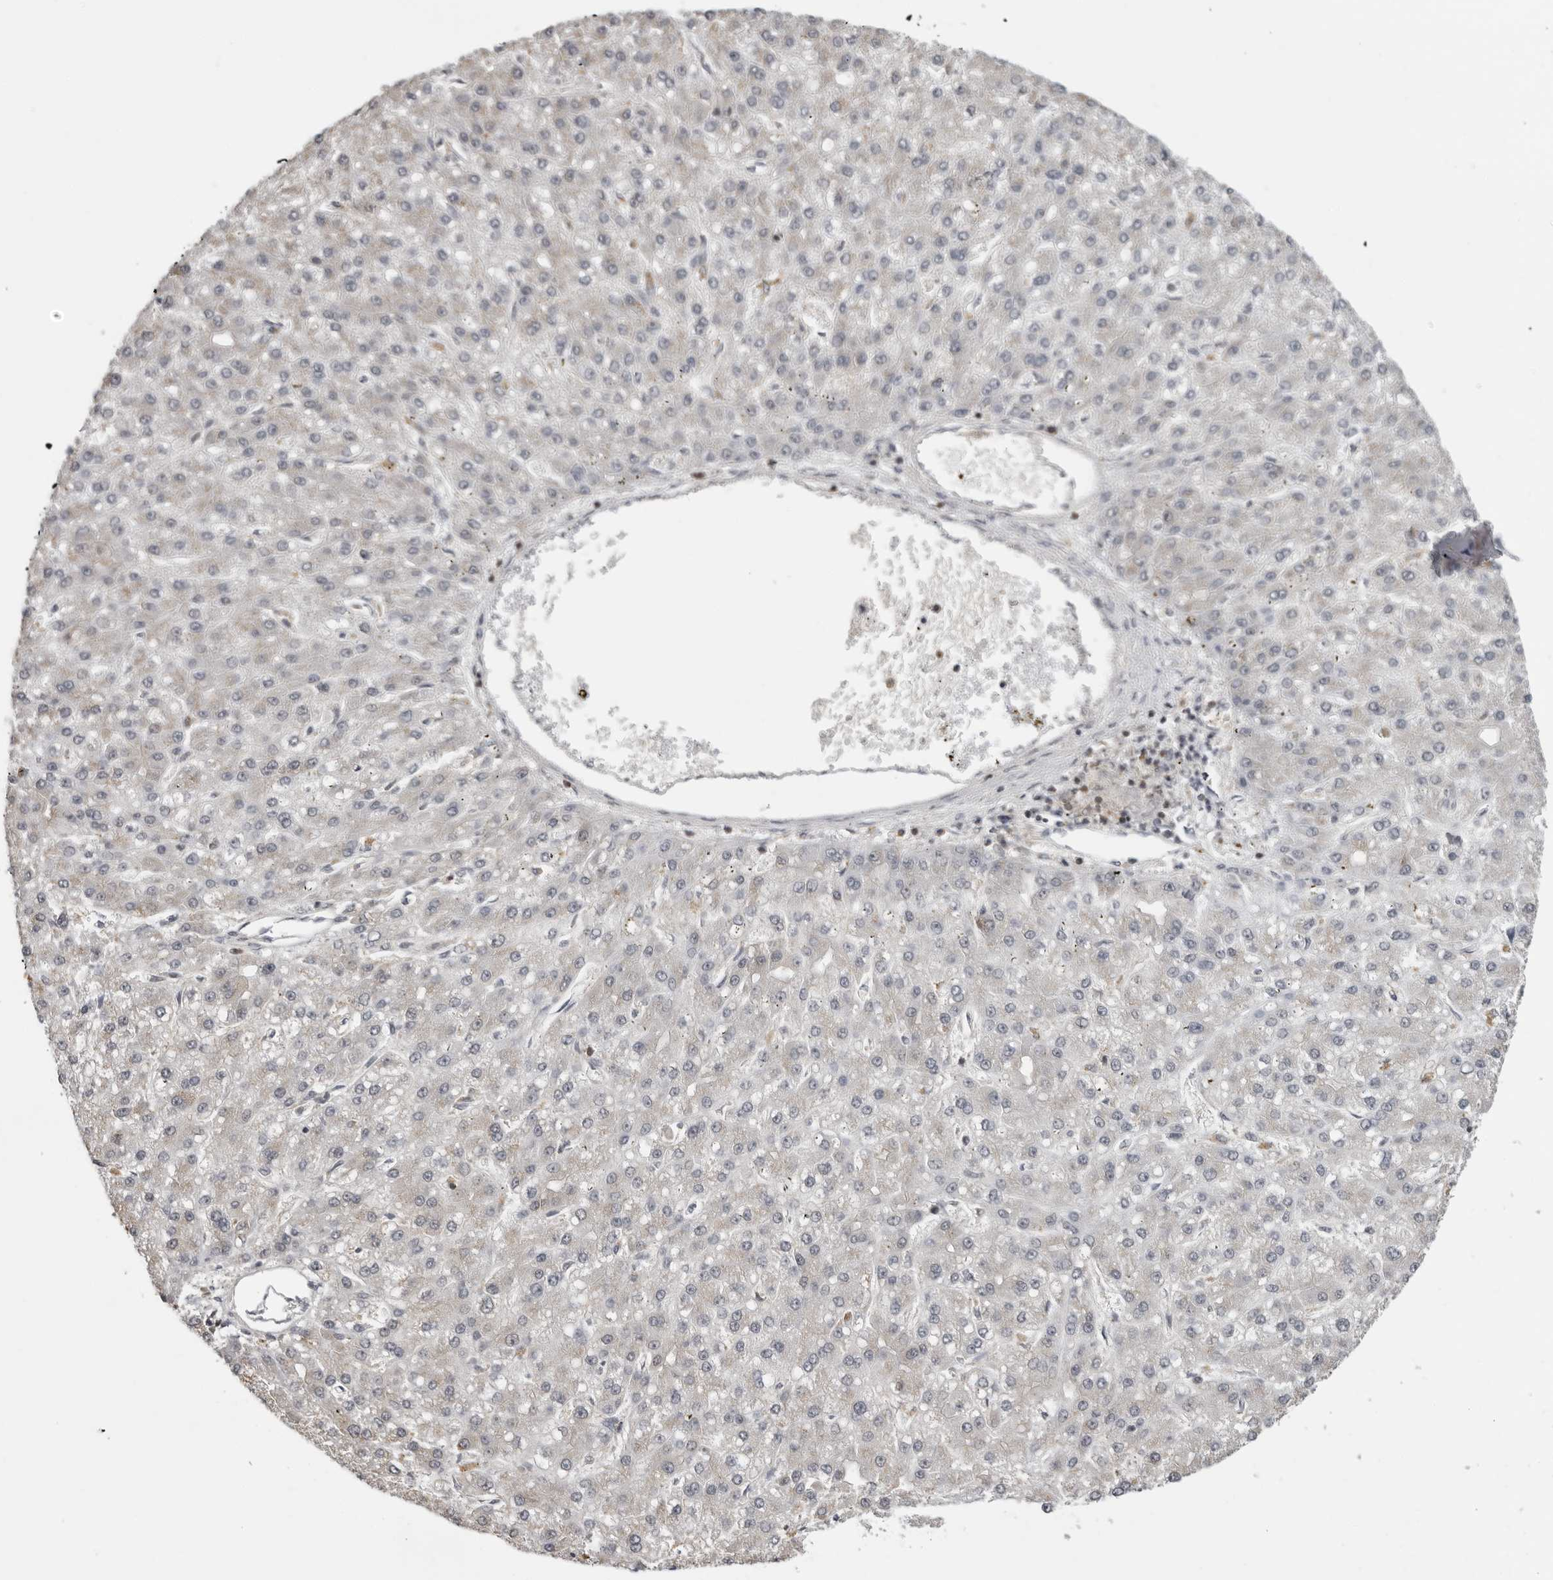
{"staining": {"intensity": "negative", "quantity": "none", "location": "none"}, "tissue": "liver cancer", "cell_type": "Tumor cells", "image_type": "cancer", "snomed": [{"axis": "morphology", "description": "Carcinoma, Hepatocellular, NOS"}, {"axis": "topography", "description": "Liver"}], "caption": "Tumor cells show no significant positivity in liver cancer (hepatocellular carcinoma).", "gene": "PDCL3", "patient": {"sex": "male", "age": 67}}